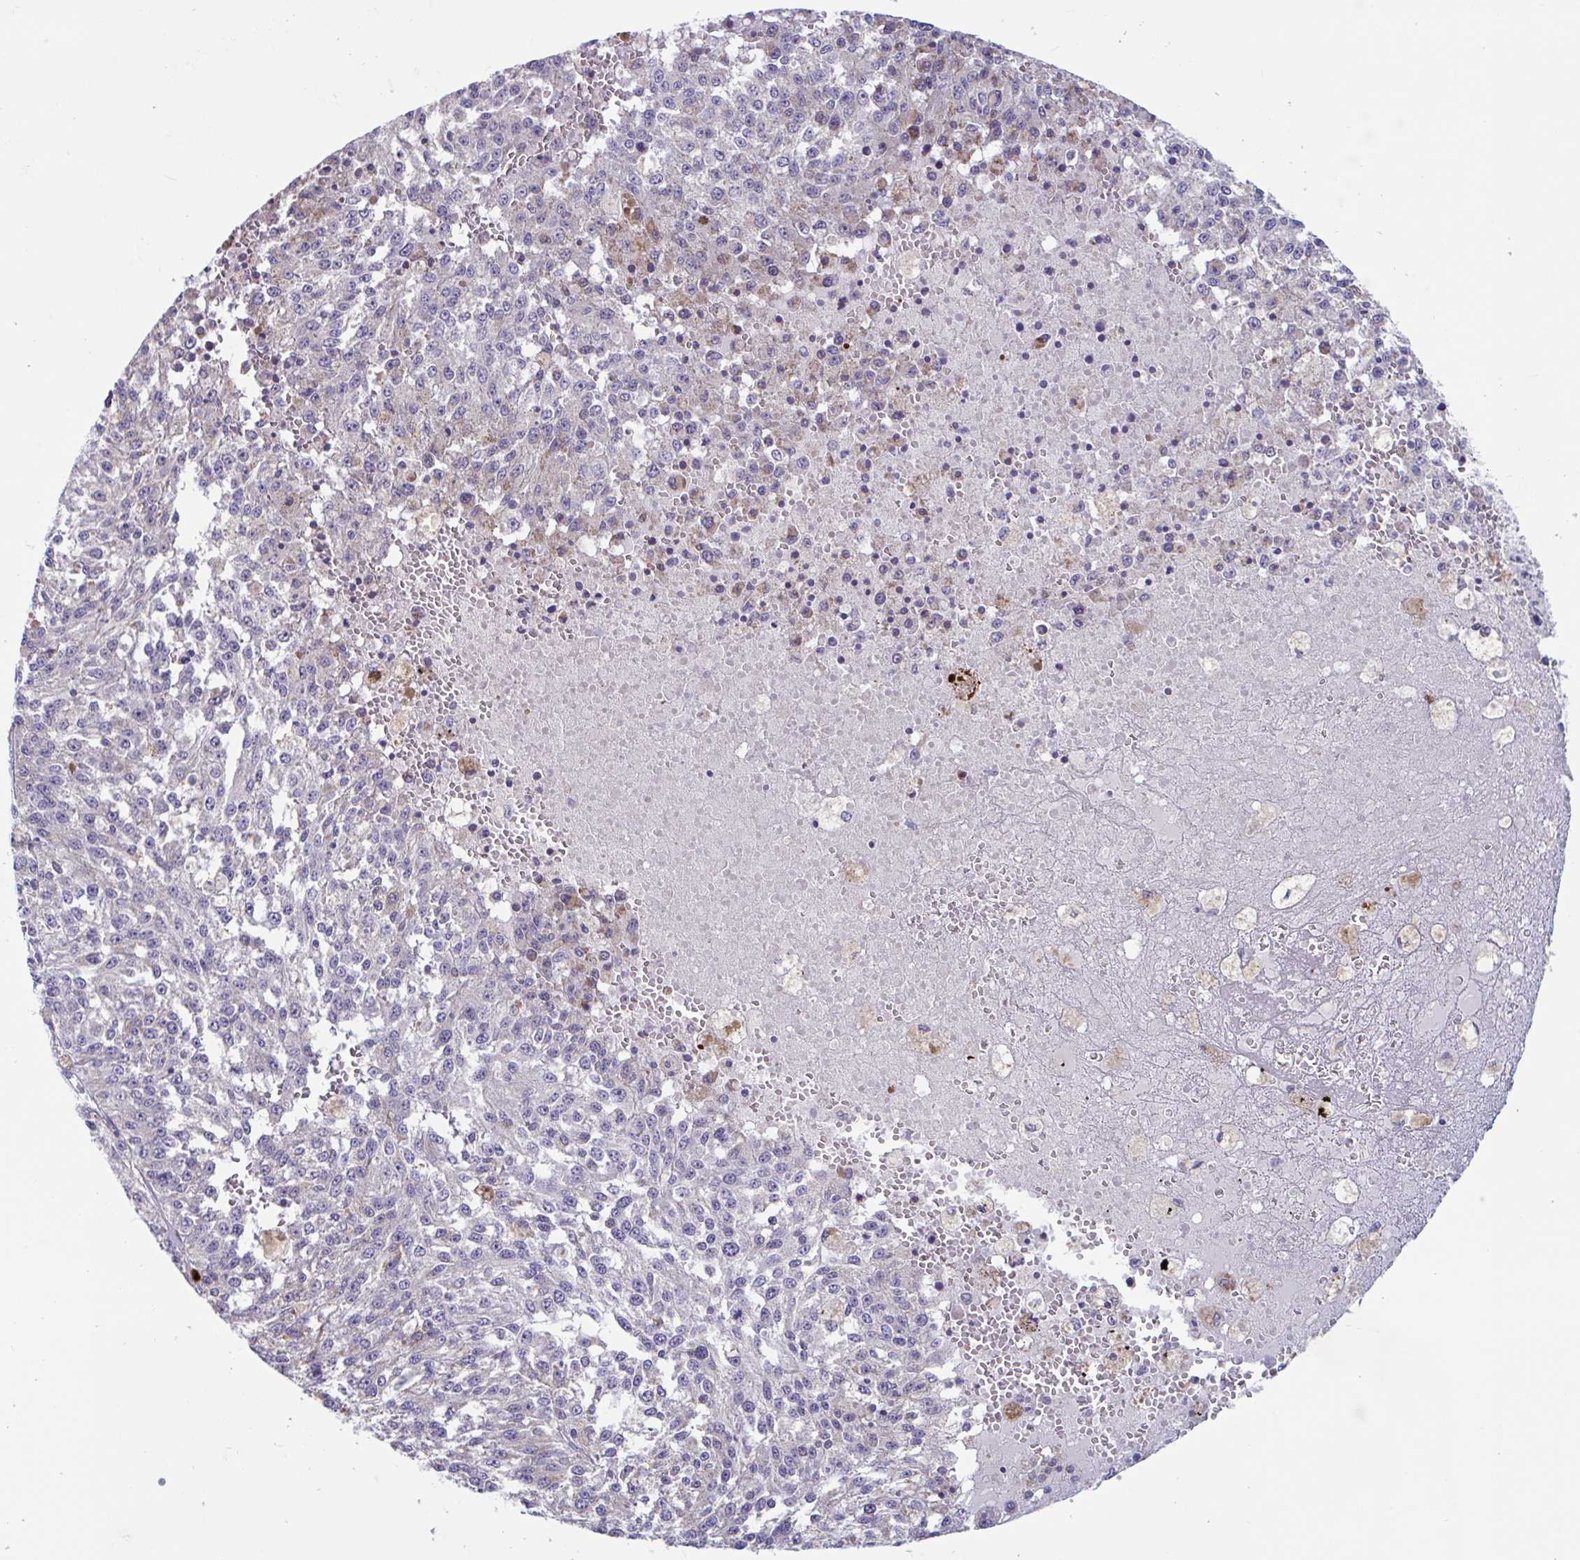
{"staining": {"intensity": "negative", "quantity": "none", "location": "none"}, "tissue": "melanoma", "cell_type": "Tumor cells", "image_type": "cancer", "snomed": [{"axis": "morphology", "description": "Malignant melanoma, Metastatic site"}, {"axis": "topography", "description": "Lymph node"}], "caption": "IHC histopathology image of neoplastic tissue: human malignant melanoma (metastatic site) stained with DAB reveals no significant protein staining in tumor cells.", "gene": "OR13A1", "patient": {"sex": "female", "age": 64}}